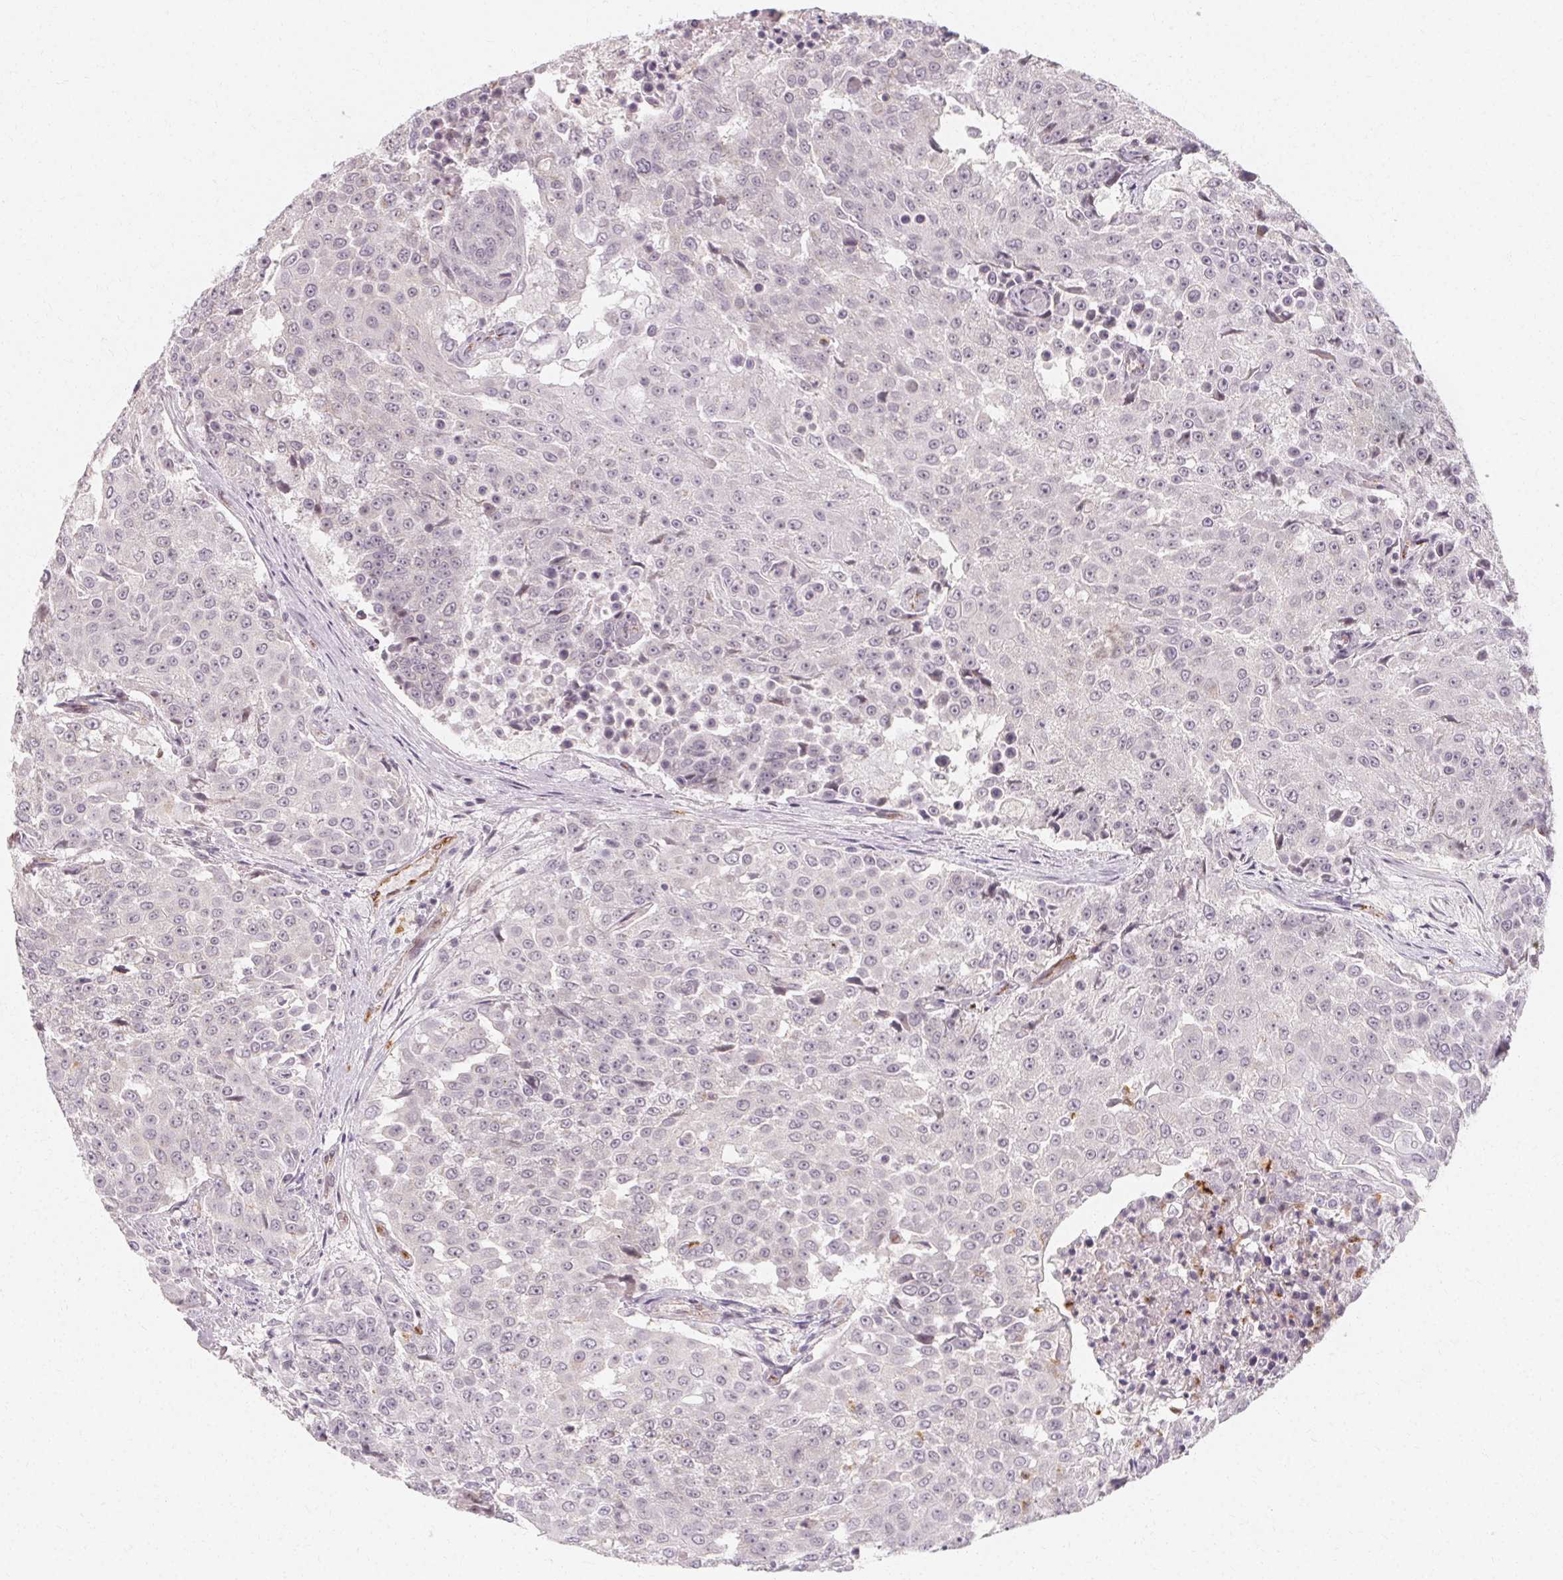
{"staining": {"intensity": "negative", "quantity": "none", "location": "none"}, "tissue": "urothelial cancer", "cell_type": "Tumor cells", "image_type": "cancer", "snomed": [{"axis": "morphology", "description": "Urothelial carcinoma, High grade"}, {"axis": "topography", "description": "Urinary bladder"}], "caption": "Tumor cells show no significant protein expression in urothelial cancer.", "gene": "CLCNKB", "patient": {"sex": "female", "age": 63}}